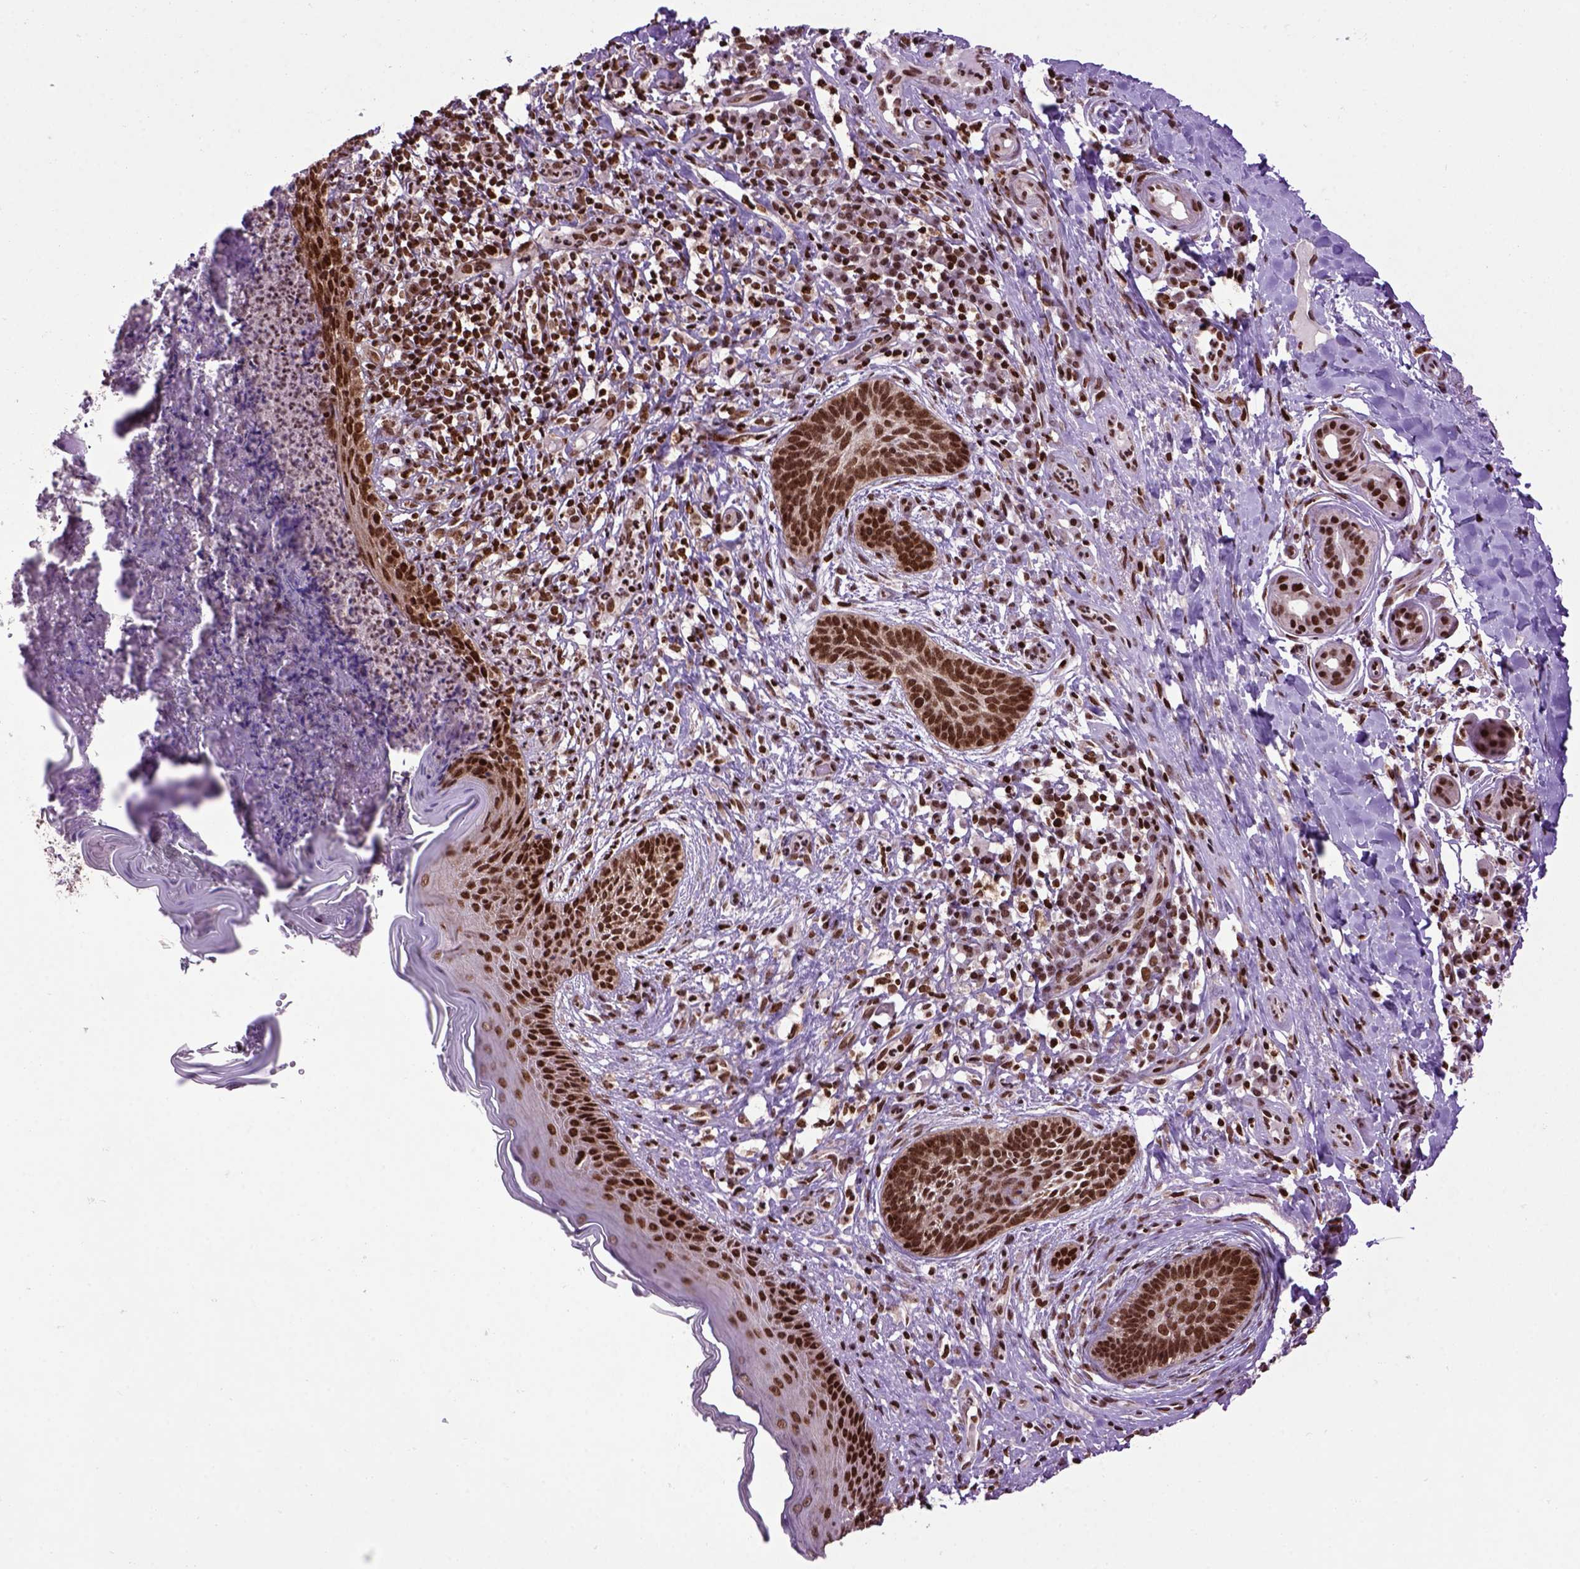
{"staining": {"intensity": "strong", "quantity": ">75%", "location": "nuclear"}, "tissue": "skin cancer", "cell_type": "Tumor cells", "image_type": "cancer", "snomed": [{"axis": "morphology", "description": "Basal cell carcinoma"}, {"axis": "topography", "description": "Skin"}], "caption": "Protein expression analysis of human basal cell carcinoma (skin) reveals strong nuclear staining in approximately >75% of tumor cells. The staining was performed using DAB (3,3'-diaminobenzidine), with brown indicating positive protein expression. Nuclei are stained blue with hematoxylin.", "gene": "CELF1", "patient": {"sex": "male", "age": 89}}